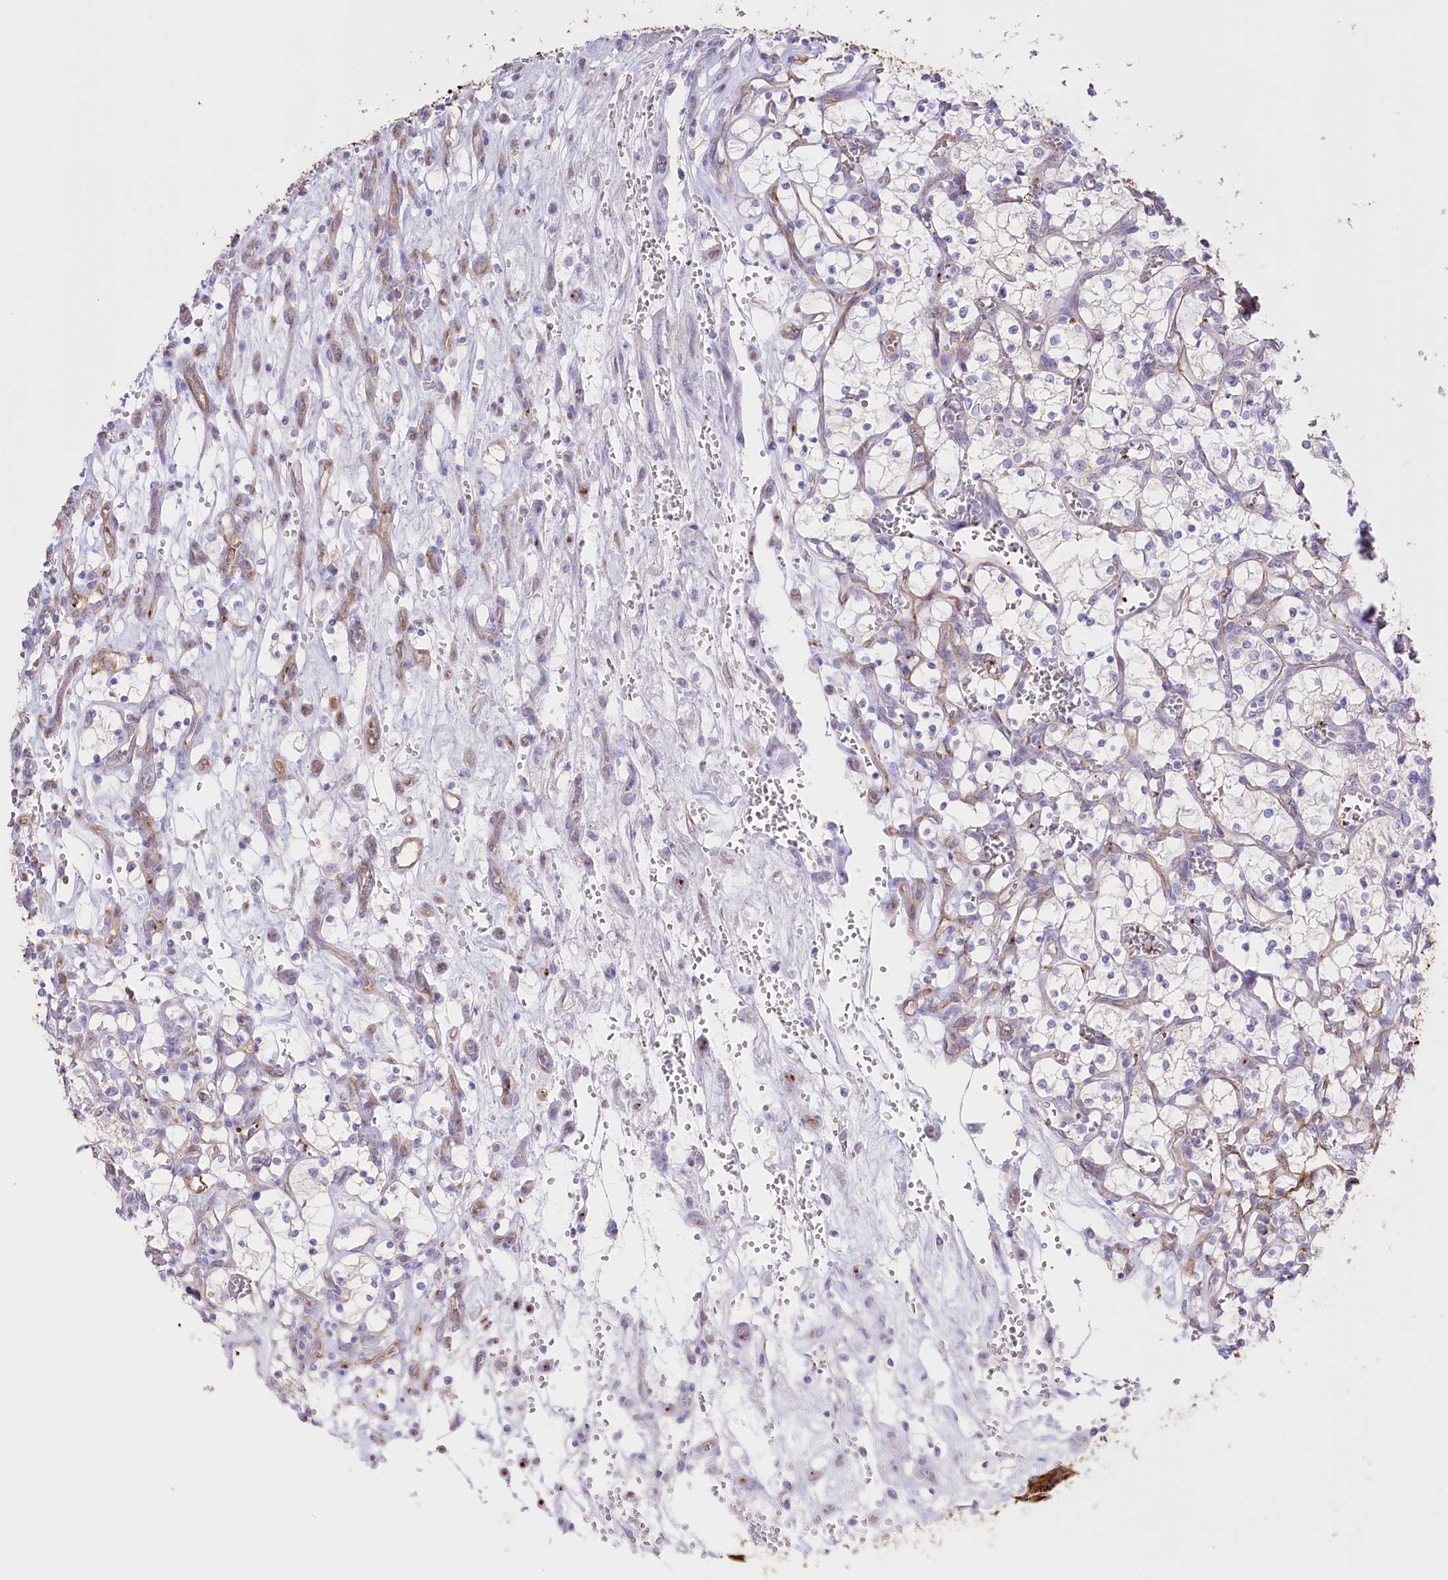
{"staining": {"intensity": "negative", "quantity": "none", "location": "none"}, "tissue": "renal cancer", "cell_type": "Tumor cells", "image_type": "cancer", "snomed": [{"axis": "morphology", "description": "Adenocarcinoma, NOS"}, {"axis": "topography", "description": "Kidney"}], "caption": "Micrograph shows no protein expression in tumor cells of renal adenocarcinoma tissue.", "gene": "SLC39A10", "patient": {"sex": "female", "age": 69}}